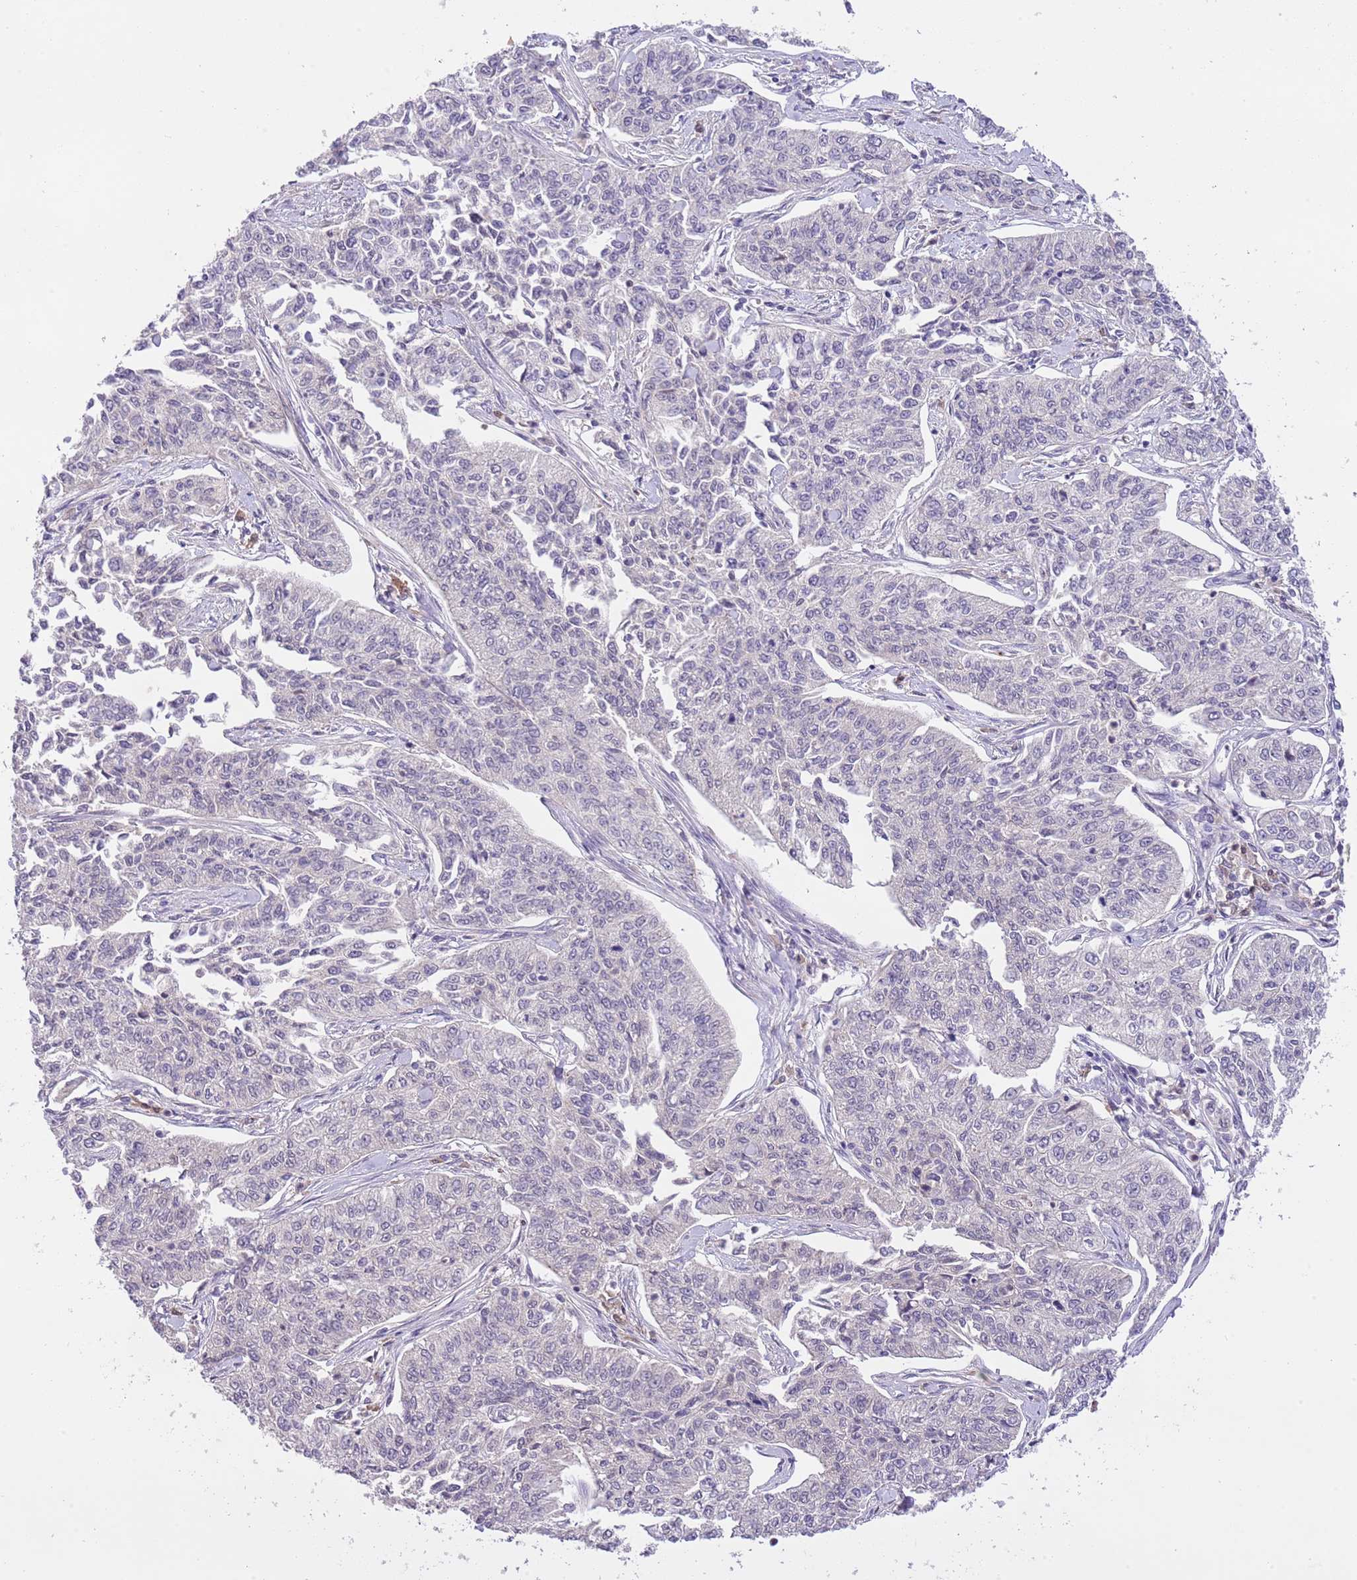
{"staining": {"intensity": "negative", "quantity": "none", "location": "none"}, "tissue": "cervical cancer", "cell_type": "Tumor cells", "image_type": "cancer", "snomed": [{"axis": "morphology", "description": "Squamous cell carcinoma, NOS"}, {"axis": "topography", "description": "Cervix"}], "caption": "High magnification brightfield microscopy of squamous cell carcinoma (cervical) stained with DAB (brown) and counterstained with hematoxylin (blue): tumor cells show no significant staining. (DAB (3,3'-diaminobenzidine) IHC visualized using brightfield microscopy, high magnification).", "gene": "GALK2", "patient": {"sex": "female", "age": 35}}